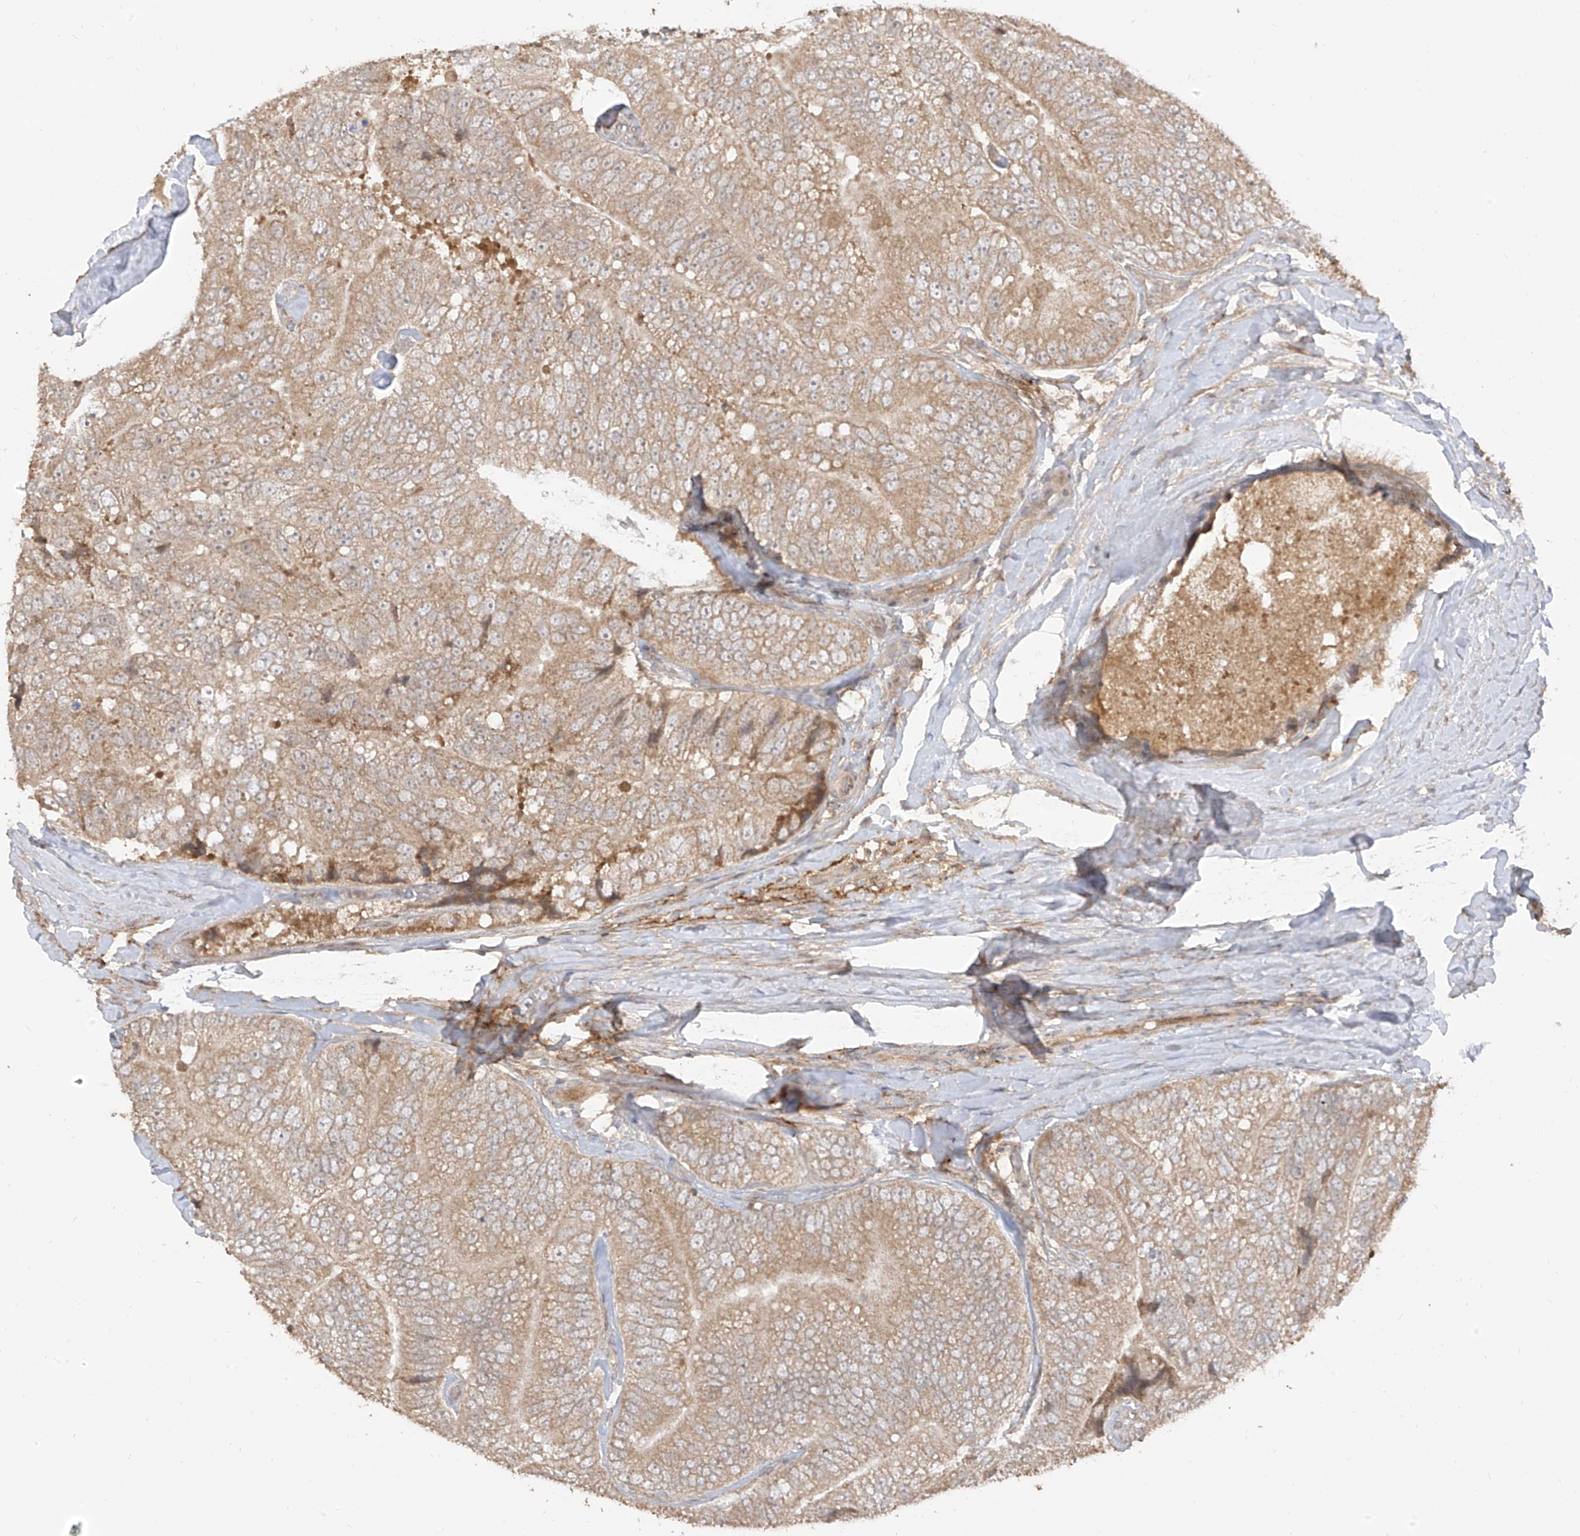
{"staining": {"intensity": "weak", "quantity": ">75%", "location": "cytoplasmic/membranous"}, "tissue": "prostate cancer", "cell_type": "Tumor cells", "image_type": "cancer", "snomed": [{"axis": "morphology", "description": "Adenocarcinoma, High grade"}, {"axis": "topography", "description": "Prostate"}], "caption": "Adenocarcinoma (high-grade) (prostate) stained with a protein marker reveals weak staining in tumor cells.", "gene": "COLGALT2", "patient": {"sex": "male", "age": 70}}